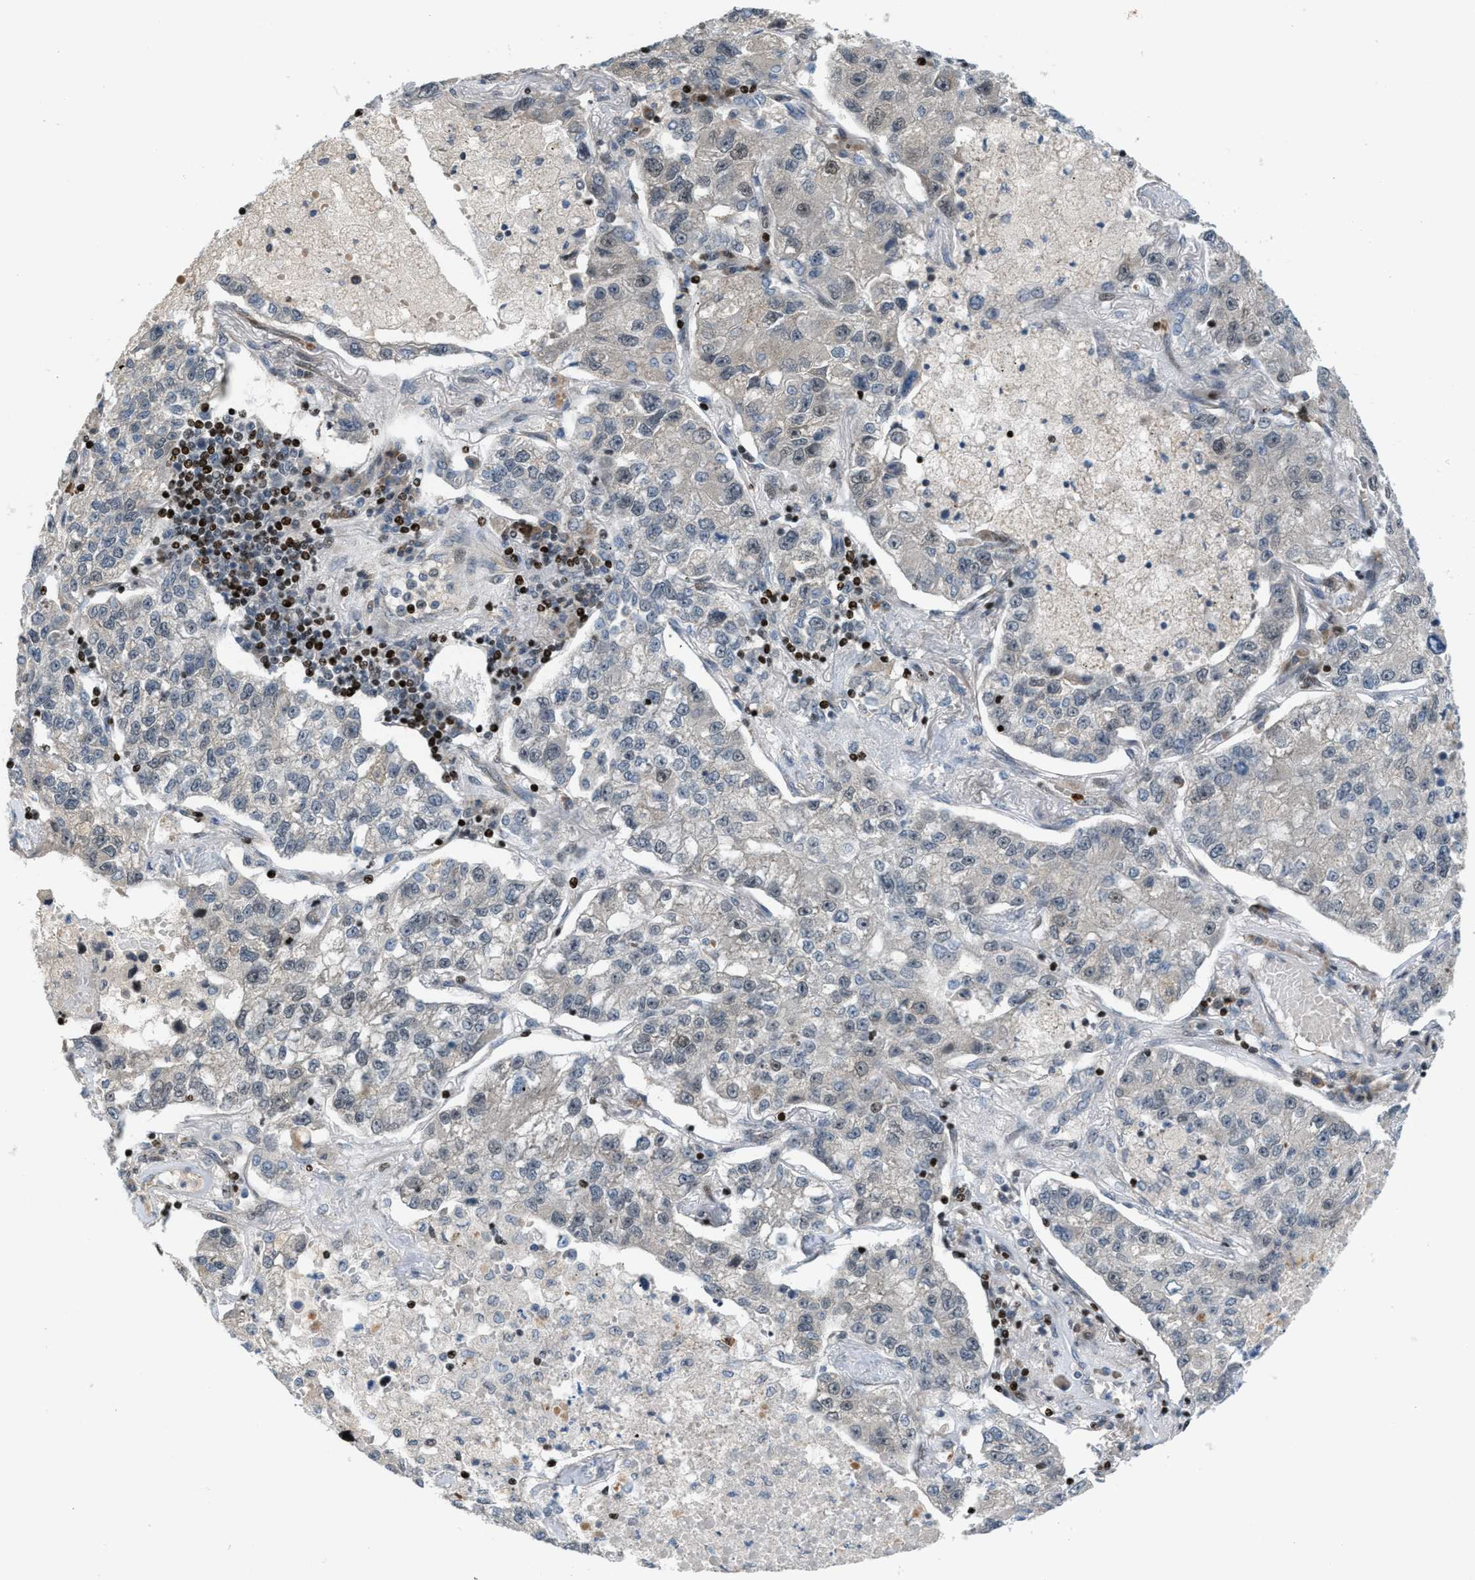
{"staining": {"intensity": "negative", "quantity": "none", "location": "none"}, "tissue": "lung cancer", "cell_type": "Tumor cells", "image_type": "cancer", "snomed": [{"axis": "morphology", "description": "Adenocarcinoma, NOS"}, {"axis": "topography", "description": "Lung"}], "caption": "The image shows no significant expression in tumor cells of lung cancer (adenocarcinoma).", "gene": "ZNF276", "patient": {"sex": "male", "age": 49}}